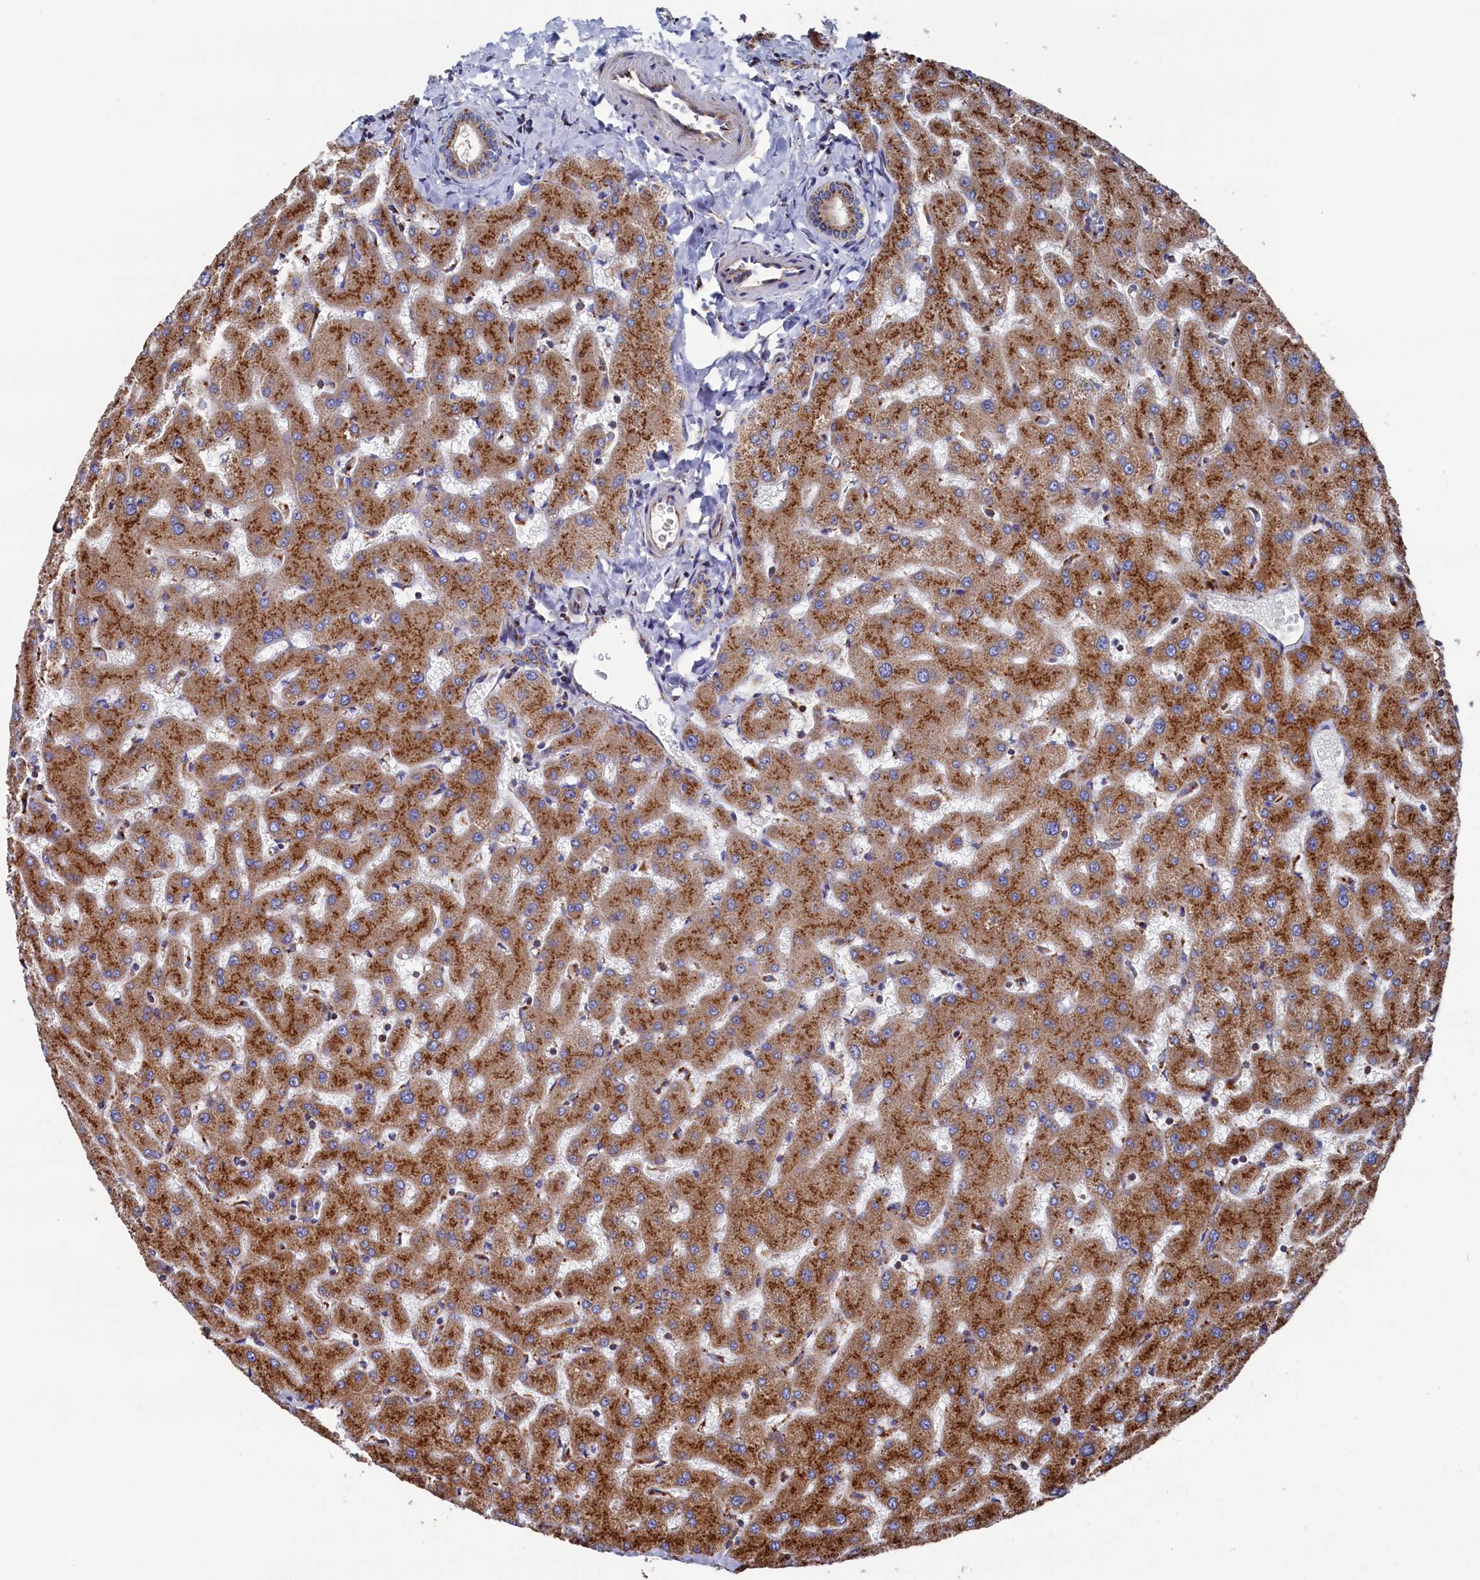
{"staining": {"intensity": "moderate", "quantity": "25%-75%", "location": "cytoplasmic/membranous"}, "tissue": "liver", "cell_type": "Cholangiocytes", "image_type": "normal", "snomed": [{"axis": "morphology", "description": "Normal tissue, NOS"}, {"axis": "topography", "description": "Liver"}], "caption": "Moderate cytoplasmic/membranous protein positivity is identified in approximately 25%-75% of cholangiocytes in liver.", "gene": "PRRC1", "patient": {"sex": "female", "age": 63}}